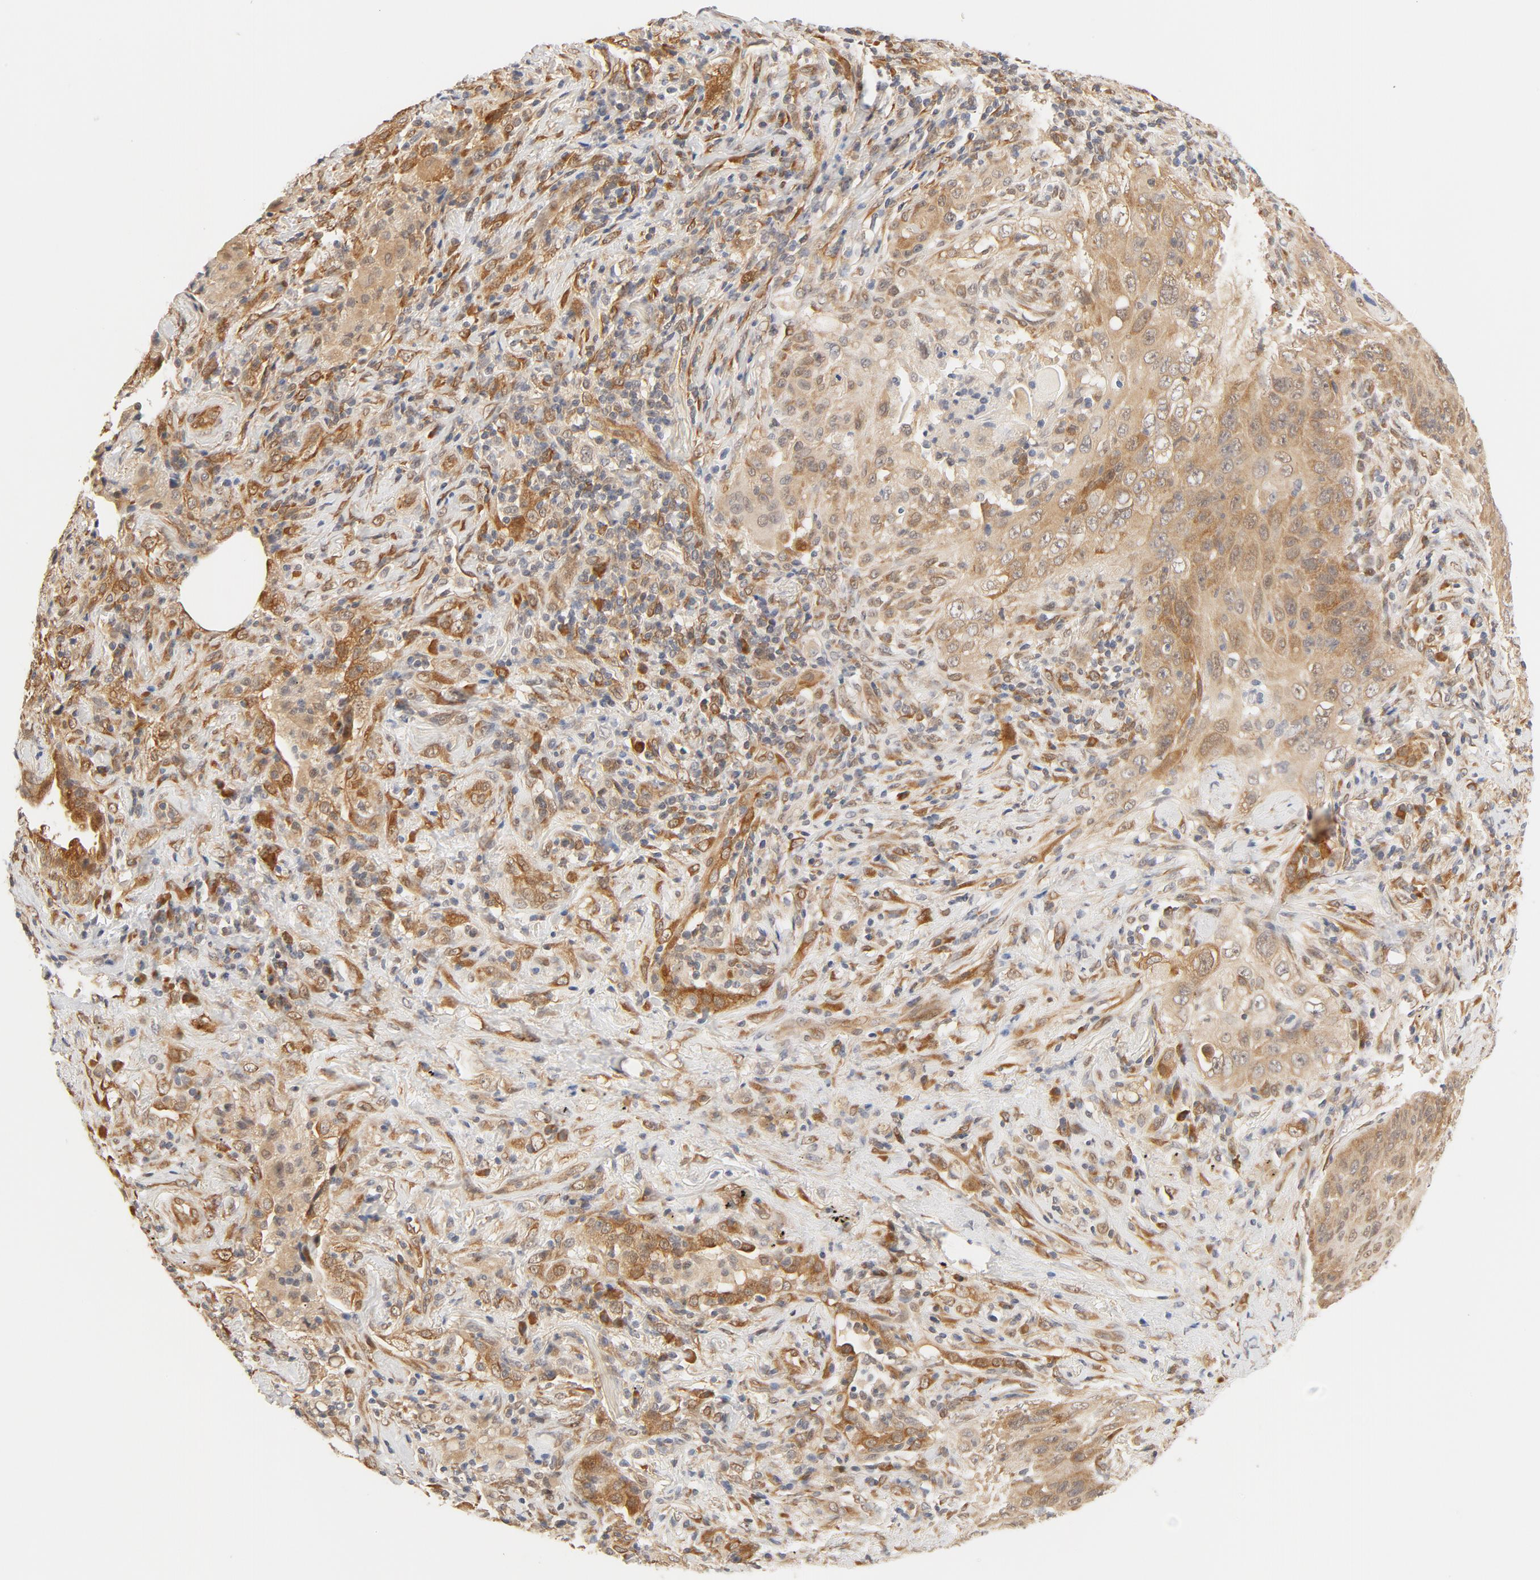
{"staining": {"intensity": "moderate", "quantity": ">75%", "location": "cytoplasmic/membranous"}, "tissue": "lung cancer", "cell_type": "Tumor cells", "image_type": "cancer", "snomed": [{"axis": "morphology", "description": "Squamous cell carcinoma, NOS"}, {"axis": "topography", "description": "Lung"}], "caption": "Immunohistochemical staining of human squamous cell carcinoma (lung) displays medium levels of moderate cytoplasmic/membranous protein positivity in approximately >75% of tumor cells.", "gene": "EIF4E", "patient": {"sex": "female", "age": 67}}